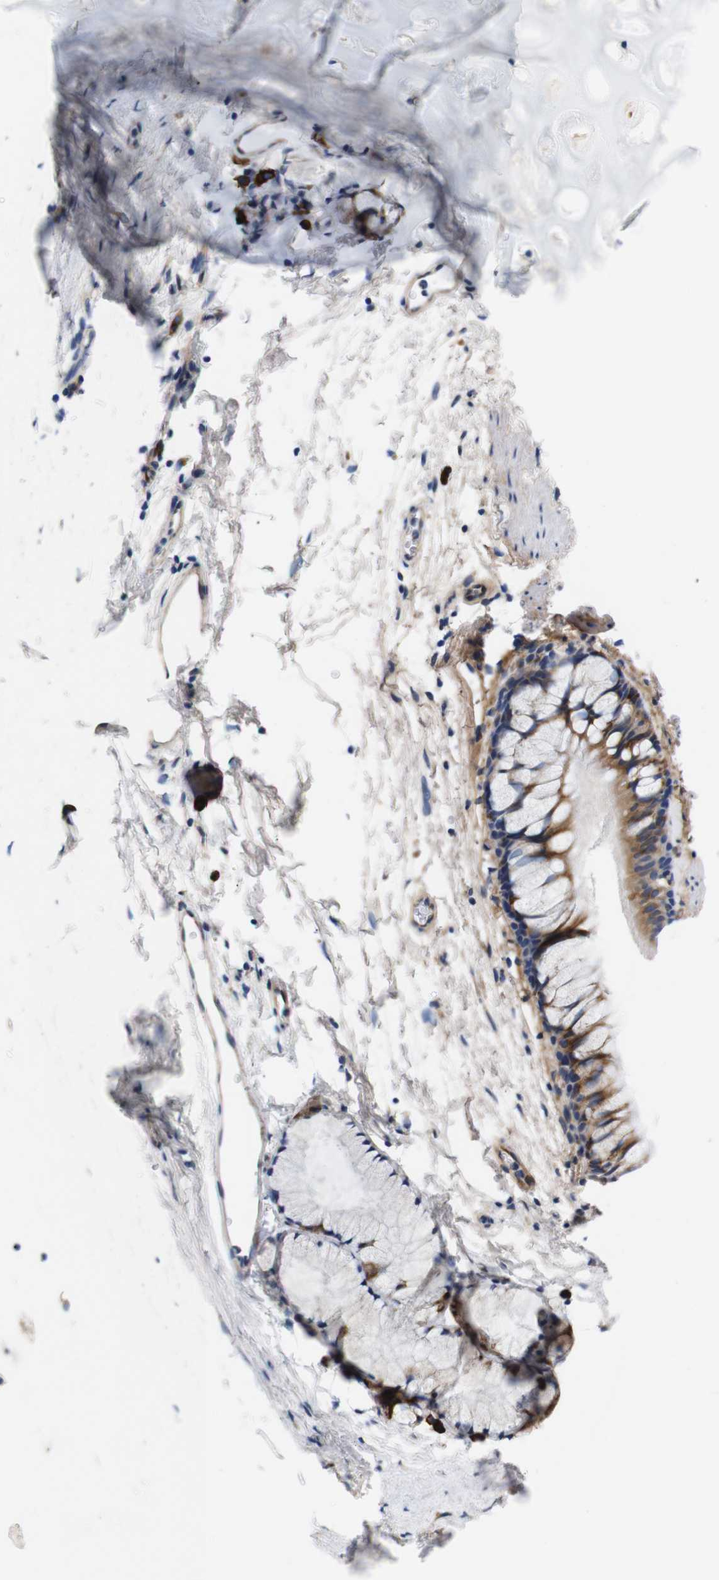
{"staining": {"intensity": "moderate", "quantity": ">75%", "location": "cytoplasmic/membranous"}, "tissue": "bronchus", "cell_type": "Respiratory epithelial cells", "image_type": "normal", "snomed": [{"axis": "morphology", "description": "Normal tissue, NOS"}, {"axis": "topography", "description": "Cartilage tissue"}, {"axis": "topography", "description": "Bronchus"}], "caption": "Protein analysis of unremarkable bronchus exhibits moderate cytoplasmic/membranous positivity in about >75% of respiratory epithelial cells.", "gene": "UBE2G2", "patient": {"sex": "female", "age": 53}}